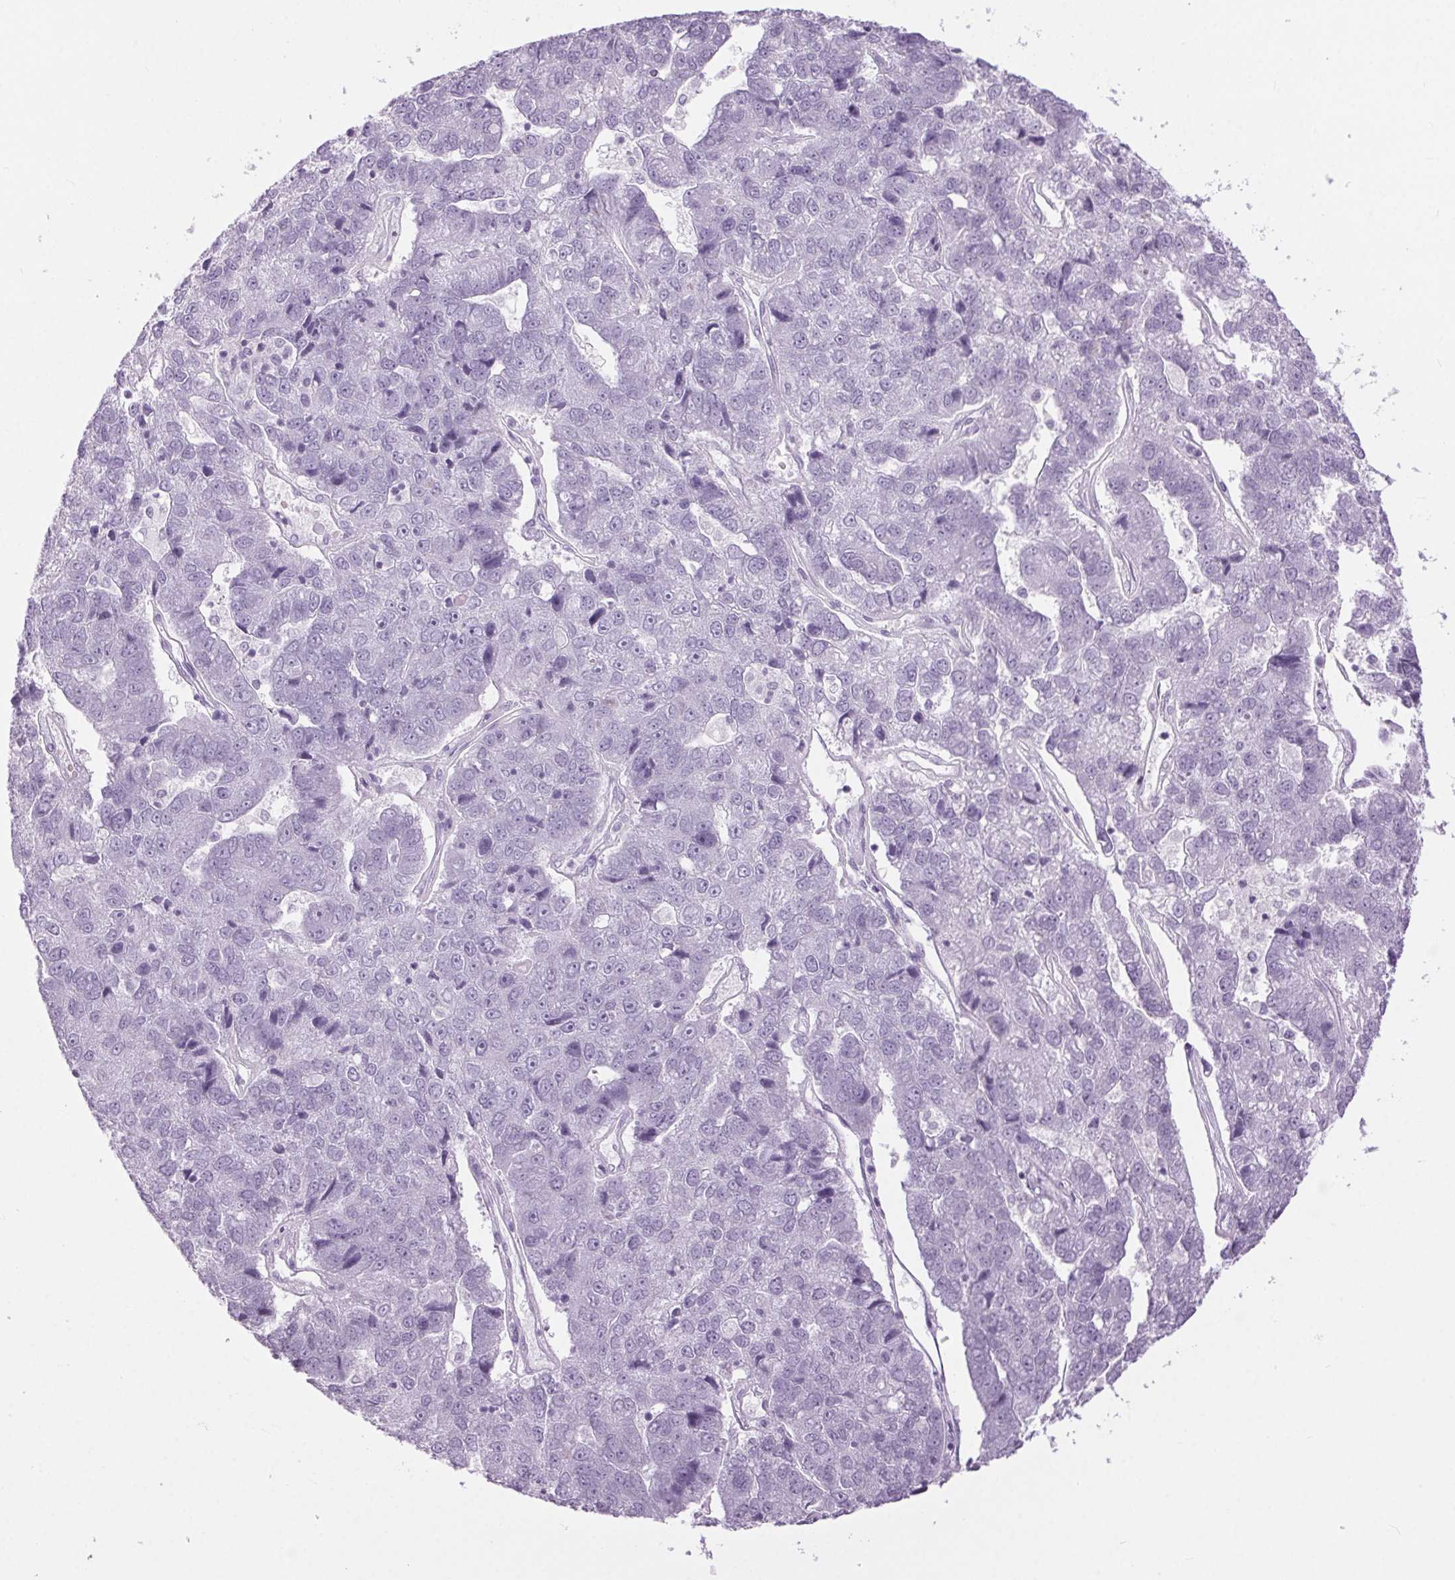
{"staining": {"intensity": "negative", "quantity": "none", "location": "none"}, "tissue": "pancreatic cancer", "cell_type": "Tumor cells", "image_type": "cancer", "snomed": [{"axis": "morphology", "description": "Adenocarcinoma, NOS"}, {"axis": "topography", "description": "Pancreas"}], "caption": "This is an immunohistochemistry (IHC) photomicrograph of human pancreatic adenocarcinoma. There is no staining in tumor cells.", "gene": "BEND2", "patient": {"sex": "female", "age": 61}}